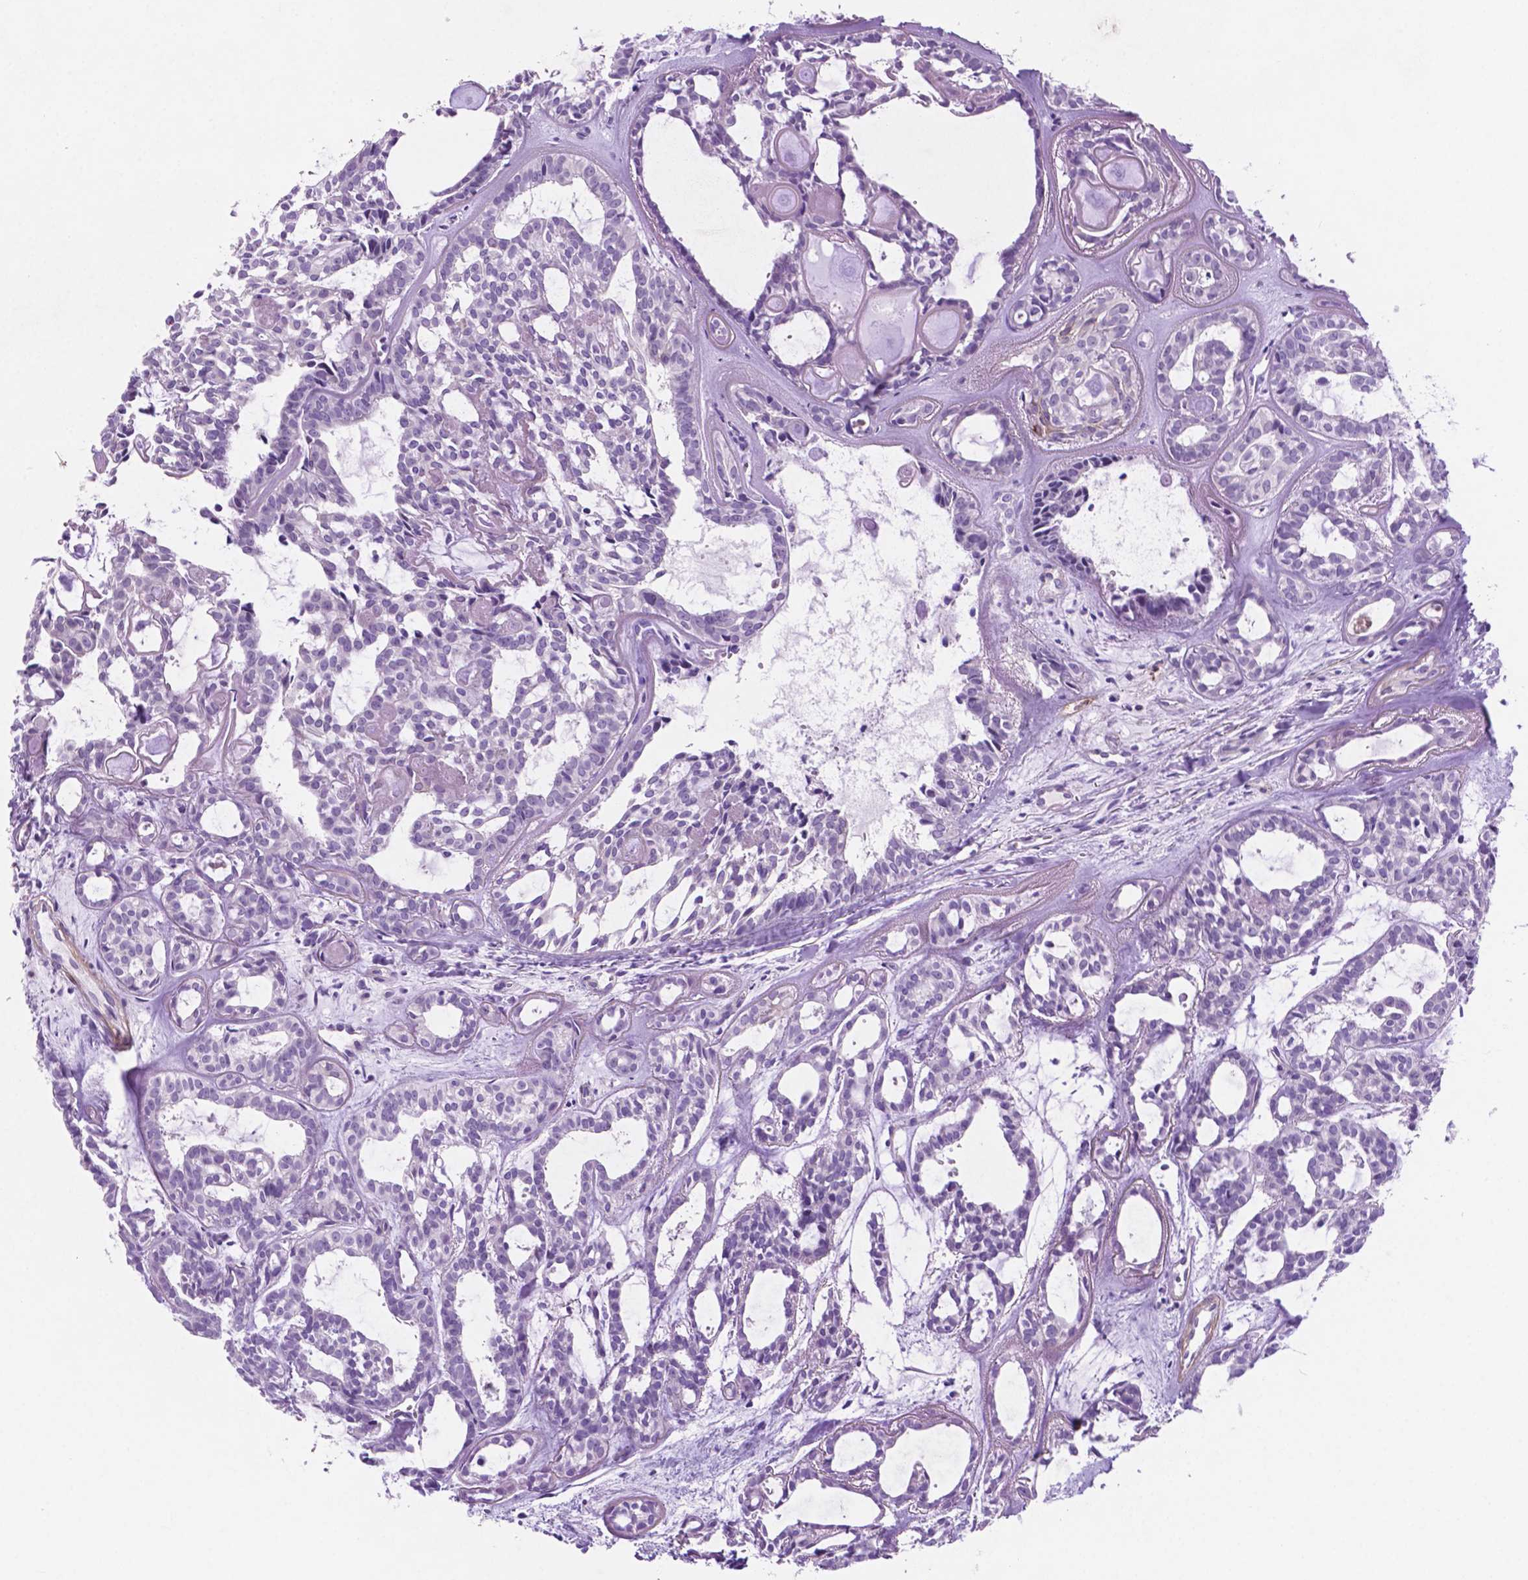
{"staining": {"intensity": "negative", "quantity": "none", "location": "none"}, "tissue": "head and neck cancer", "cell_type": "Tumor cells", "image_type": "cancer", "snomed": [{"axis": "morphology", "description": "Adenocarcinoma, NOS"}, {"axis": "topography", "description": "Head-Neck"}], "caption": "The histopathology image reveals no significant positivity in tumor cells of head and neck adenocarcinoma.", "gene": "ASPG", "patient": {"sex": "female", "age": 62}}